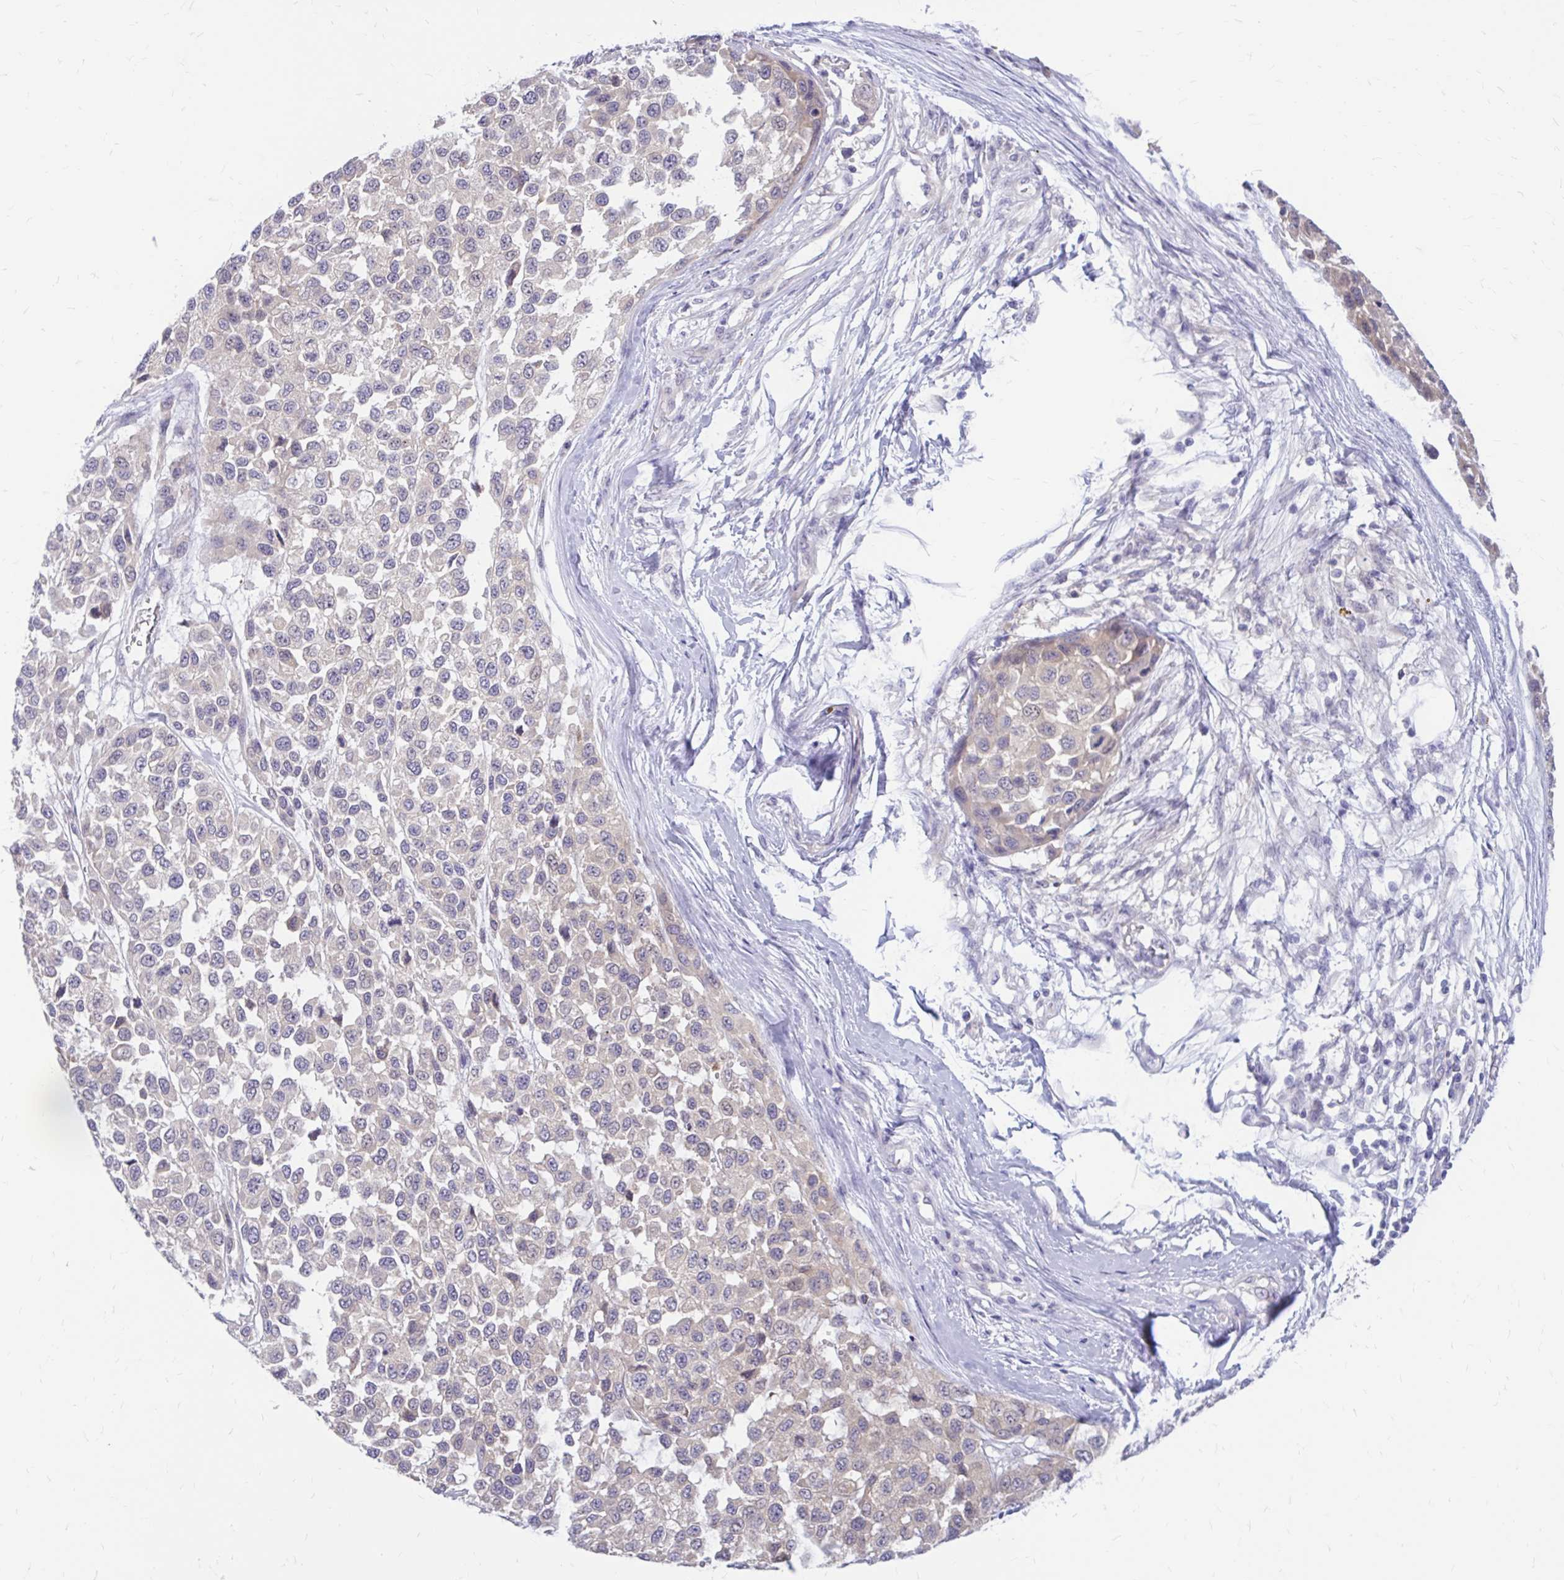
{"staining": {"intensity": "negative", "quantity": "none", "location": "none"}, "tissue": "melanoma", "cell_type": "Tumor cells", "image_type": "cancer", "snomed": [{"axis": "morphology", "description": "Malignant melanoma, NOS"}, {"axis": "topography", "description": "Skin"}], "caption": "Human malignant melanoma stained for a protein using immunohistochemistry (IHC) shows no staining in tumor cells.", "gene": "MAP1LC3A", "patient": {"sex": "male", "age": 62}}